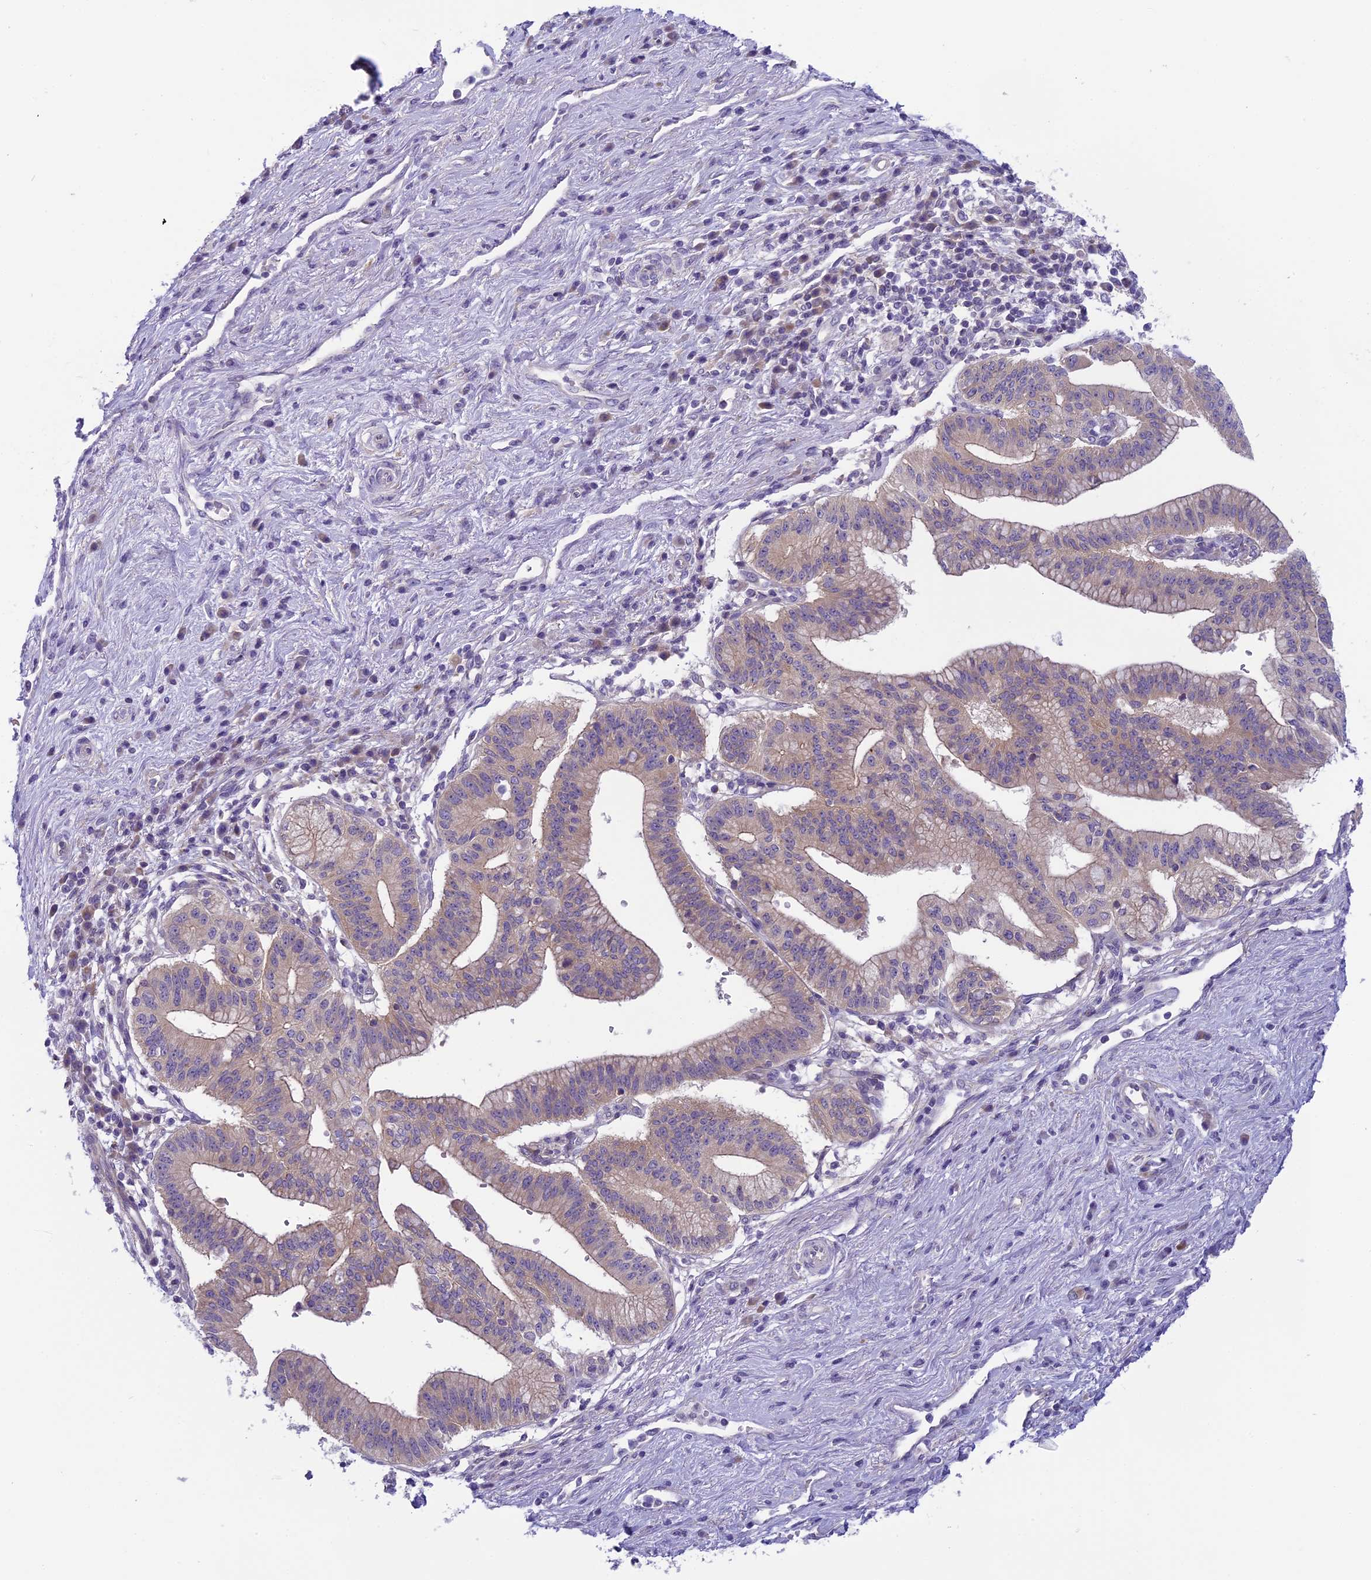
{"staining": {"intensity": "weak", "quantity": "25%-75%", "location": "cytoplasmic/membranous"}, "tissue": "pancreatic cancer", "cell_type": "Tumor cells", "image_type": "cancer", "snomed": [{"axis": "morphology", "description": "Adenocarcinoma, NOS"}, {"axis": "topography", "description": "Pancreas"}], "caption": "The image shows immunohistochemical staining of pancreatic adenocarcinoma. There is weak cytoplasmic/membranous staining is present in about 25%-75% of tumor cells.", "gene": "ARHGEF37", "patient": {"sex": "male", "age": 68}}